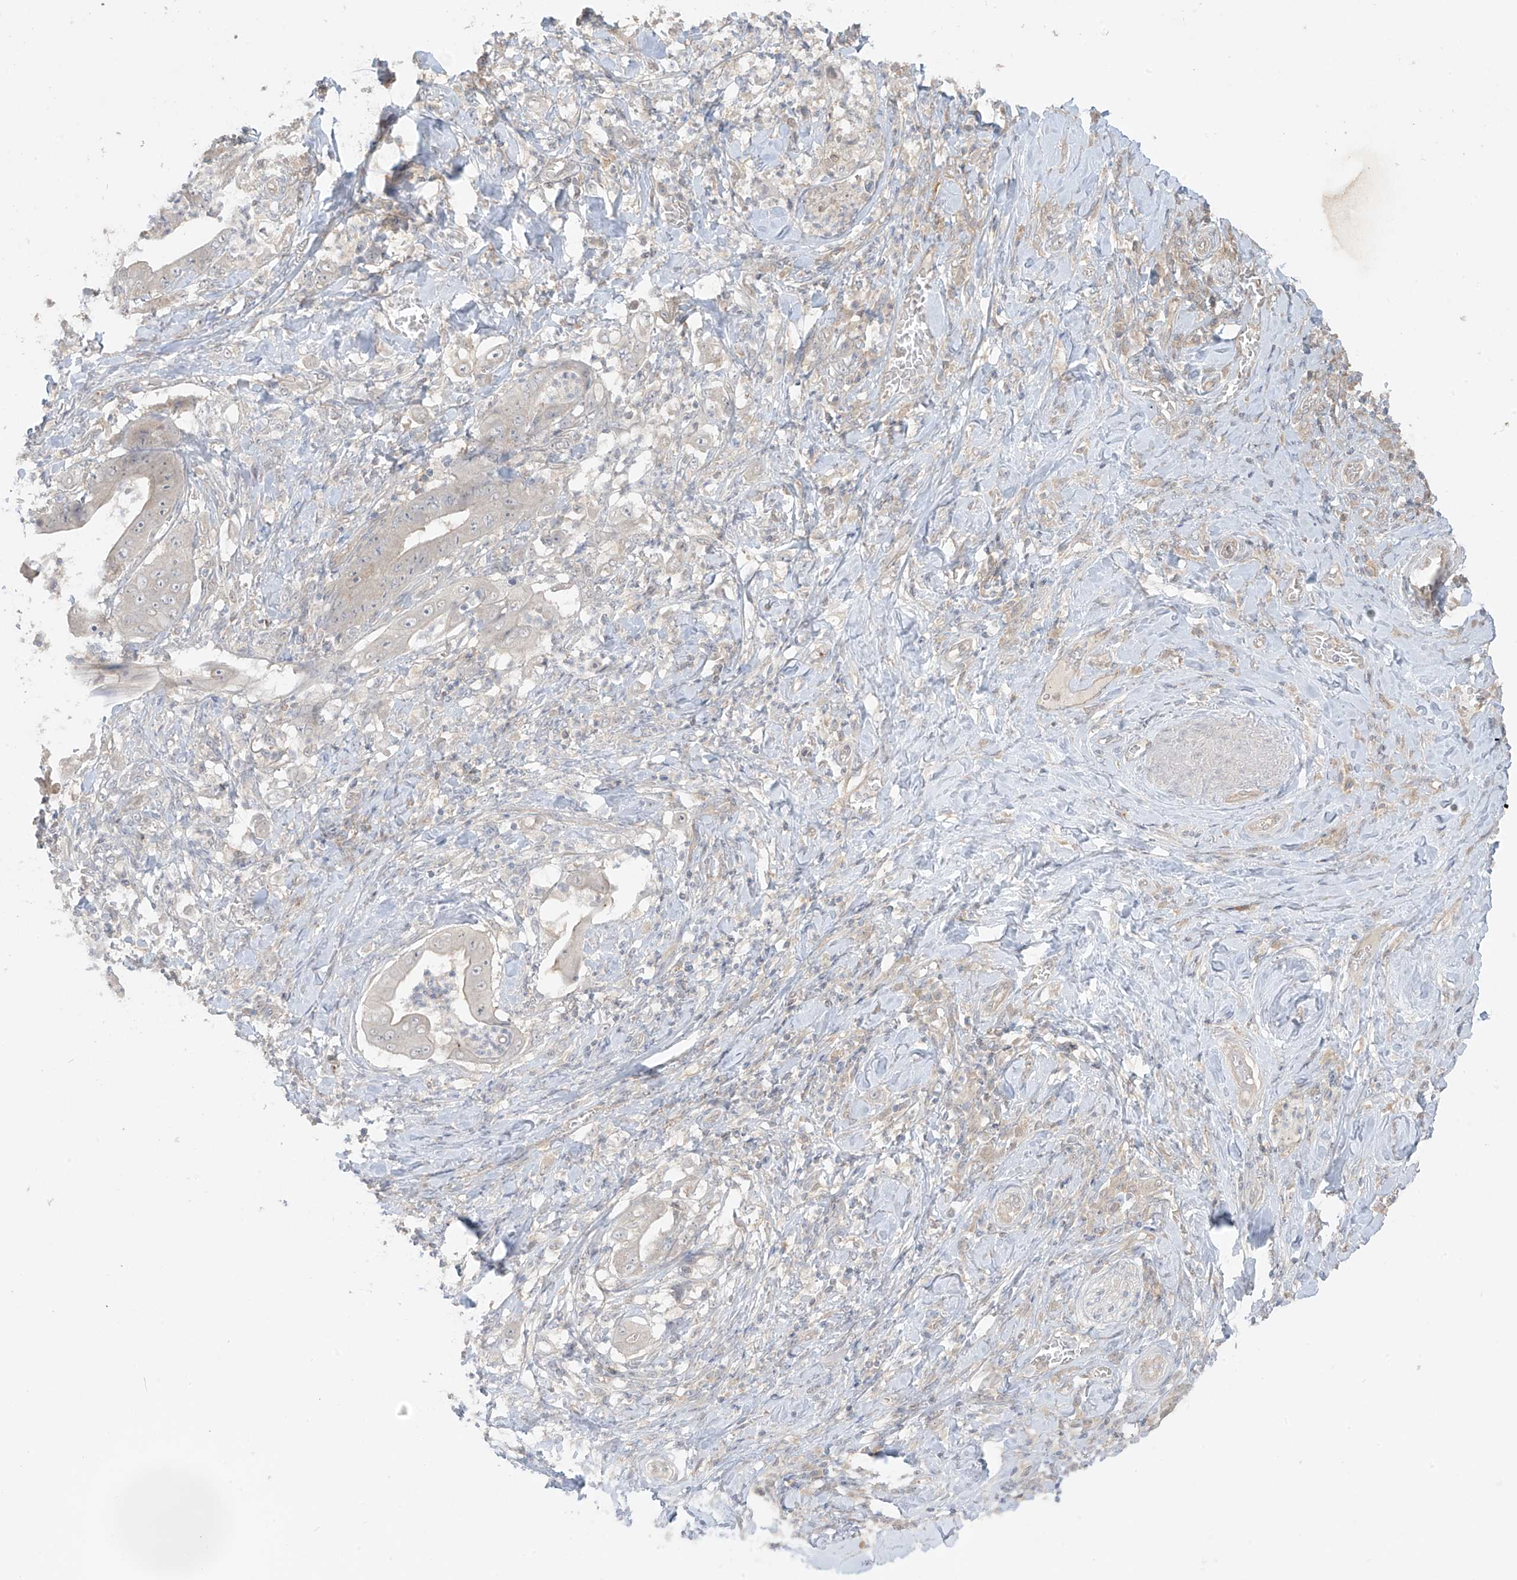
{"staining": {"intensity": "negative", "quantity": "none", "location": "none"}, "tissue": "stomach cancer", "cell_type": "Tumor cells", "image_type": "cancer", "snomed": [{"axis": "morphology", "description": "Adenocarcinoma, NOS"}, {"axis": "topography", "description": "Stomach"}], "caption": "DAB immunohistochemical staining of adenocarcinoma (stomach) exhibits no significant positivity in tumor cells. (Immunohistochemistry (ihc), brightfield microscopy, high magnification).", "gene": "ANGEL2", "patient": {"sex": "female", "age": 73}}